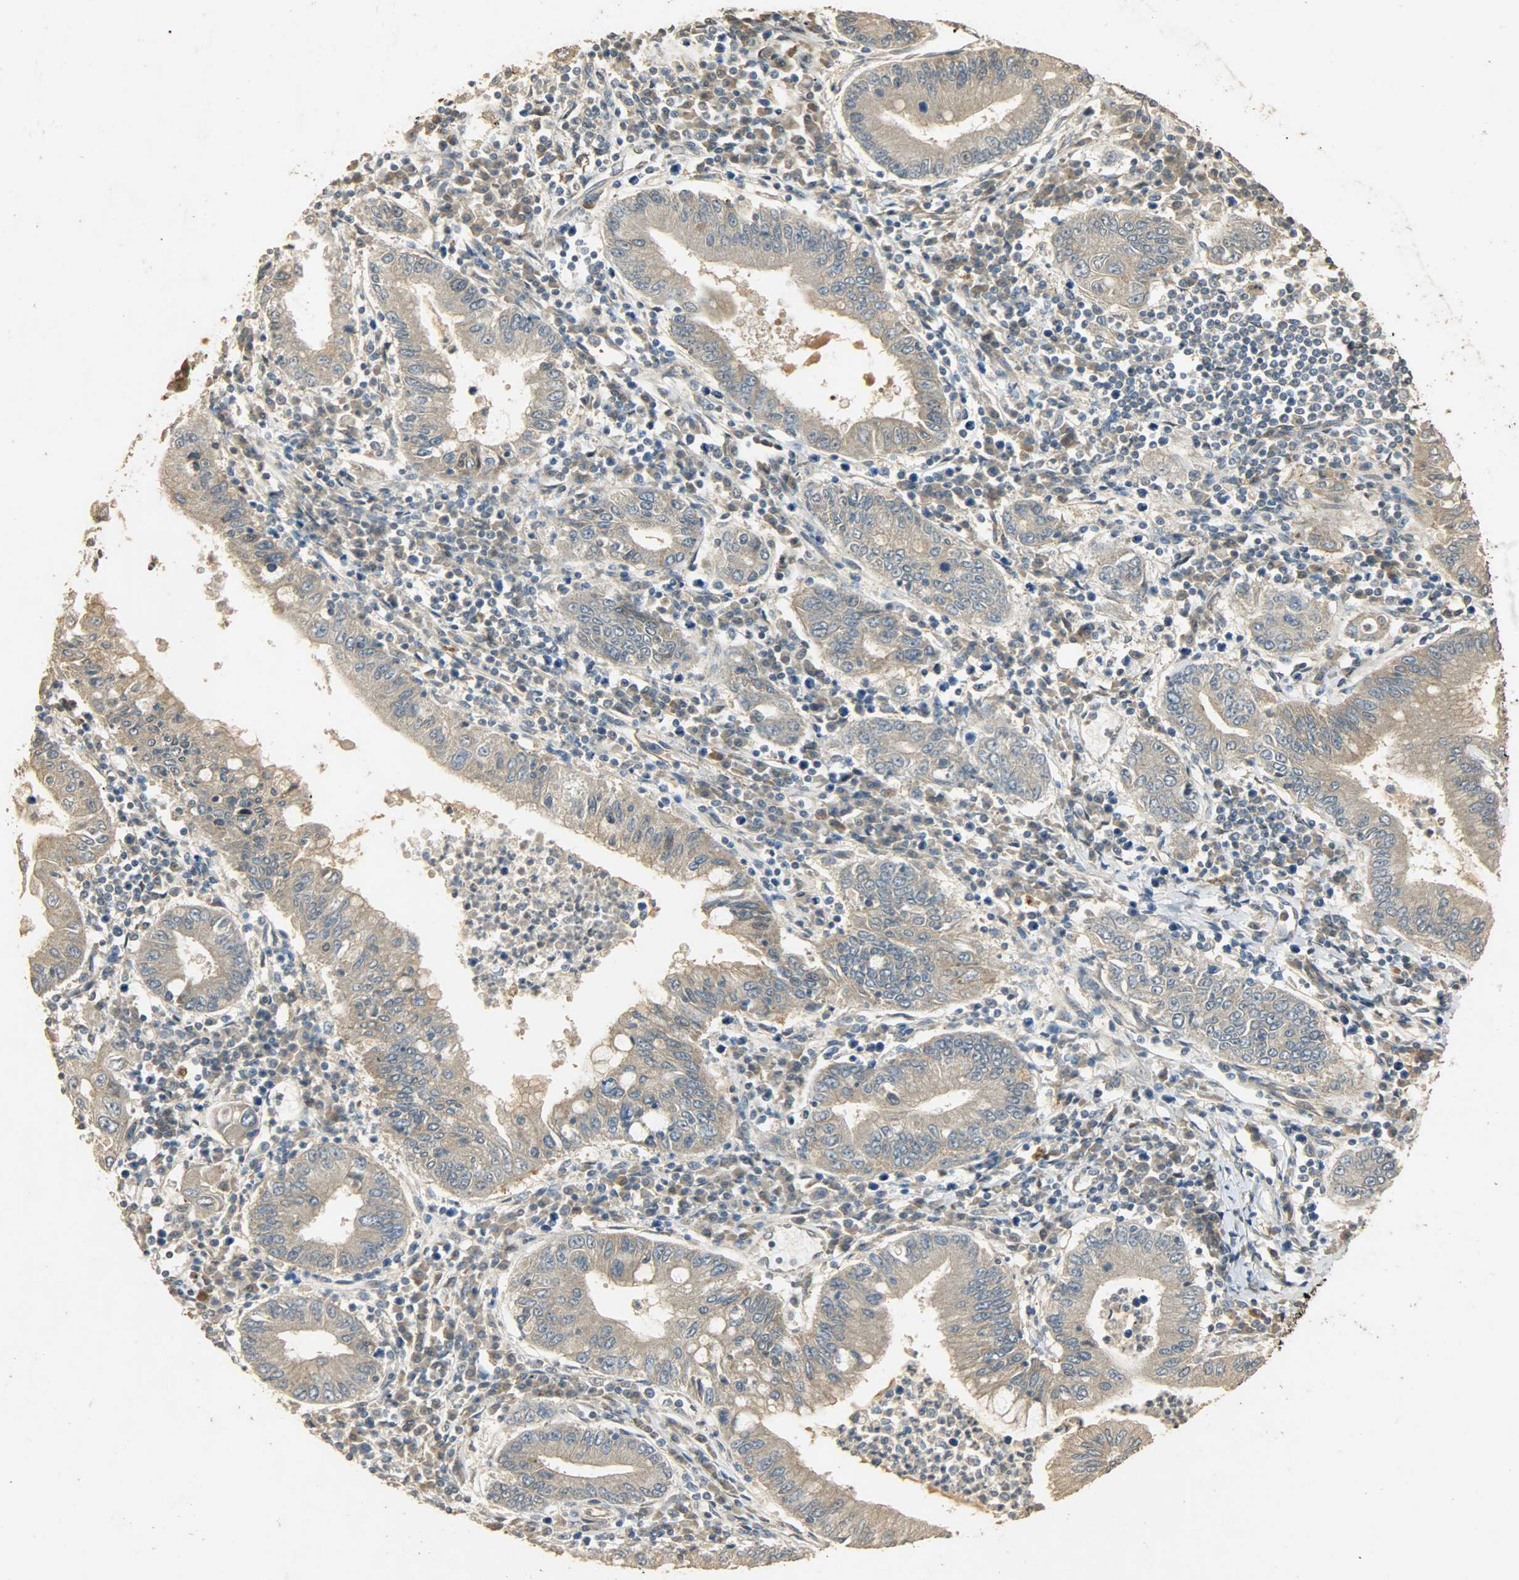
{"staining": {"intensity": "weak", "quantity": ">75%", "location": "cytoplasmic/membranous"}, "tissue": "stomach cancer", "cell_type": "Tumor cells", "image_type": "cancer", "snomed": [{"axis": "morphology", "description": "Normal tissue, NOS"}, {"axis": "morphology", "description": "Adenocarcinoma, NOS"}, {"axis": "topography", "description": "Esophagus"}, {"axis": "topography", "description": "Stomach, upper"}, {"axis": "topography", "description": "Peripheral nerve tissue"}], "caption": "Tumor cells show low levels of weak cytoplasmic/membranous staining in about >75% of cells in human stomach cancer (adenocarcinoma).", "gene": "ATP2B1", "patient": {"sex": "male", "age": 62}}